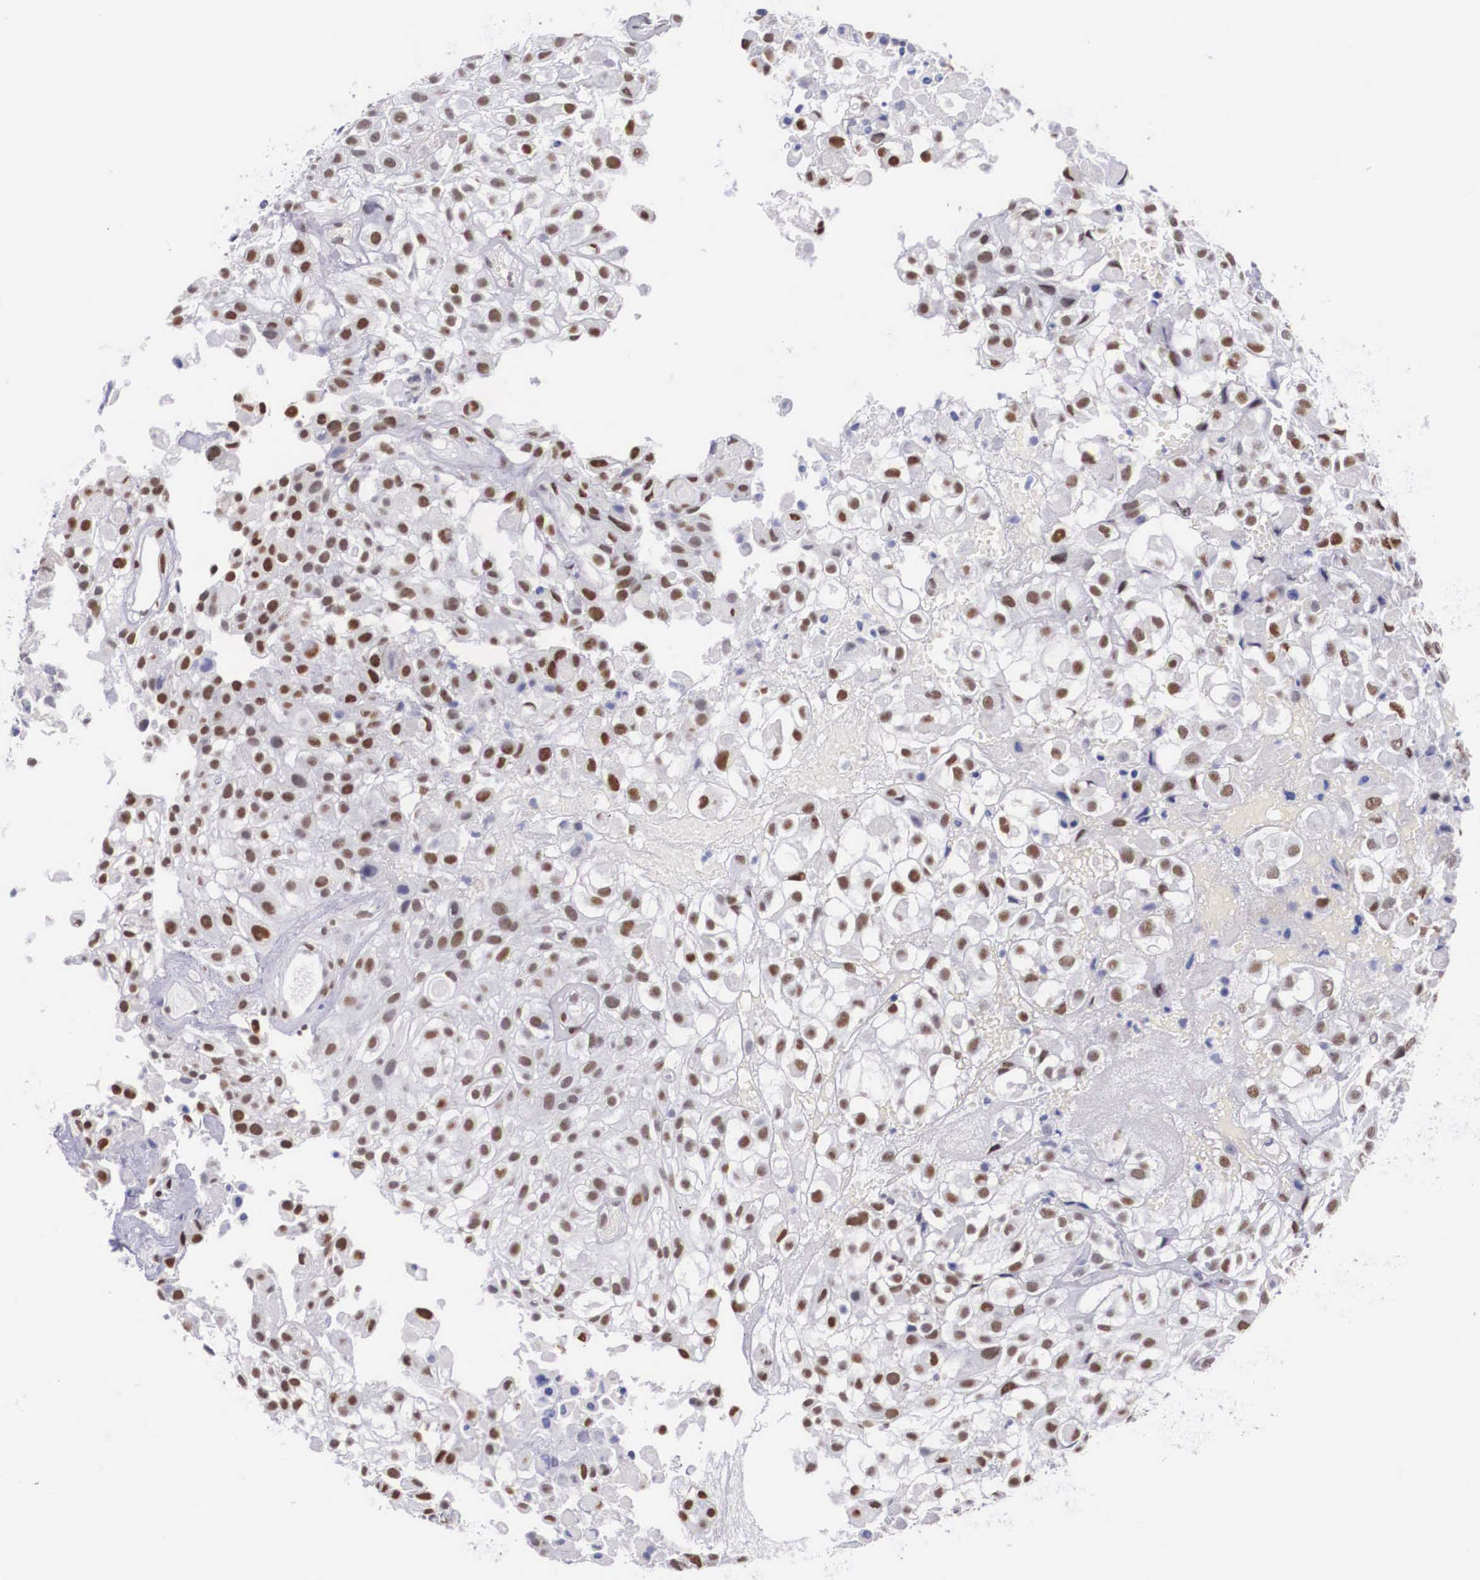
{"staining": {"intensity": "moderate", "quantity": ">75%", "location": "nuclear"}, "tissue": "urothelial cancer", "cell_type": "Tumor cells", "image_type": "cancer", "snomed": [{"axis": "morphology", "description": "Urothelial carcinoma, High grade"}, {"axis": "topography", "description": "Urinary bladder"}], "caption": "Immunohistochemistry (DAB (3,3'-diaminobenzidine)) staining of human urothelial carcinoma (high-grade) shows moderate nuclear protein staining in about >75% of tumor cells.", "gene": "KHDRBS3", "patient": {"sex": "male", "age": 56}}